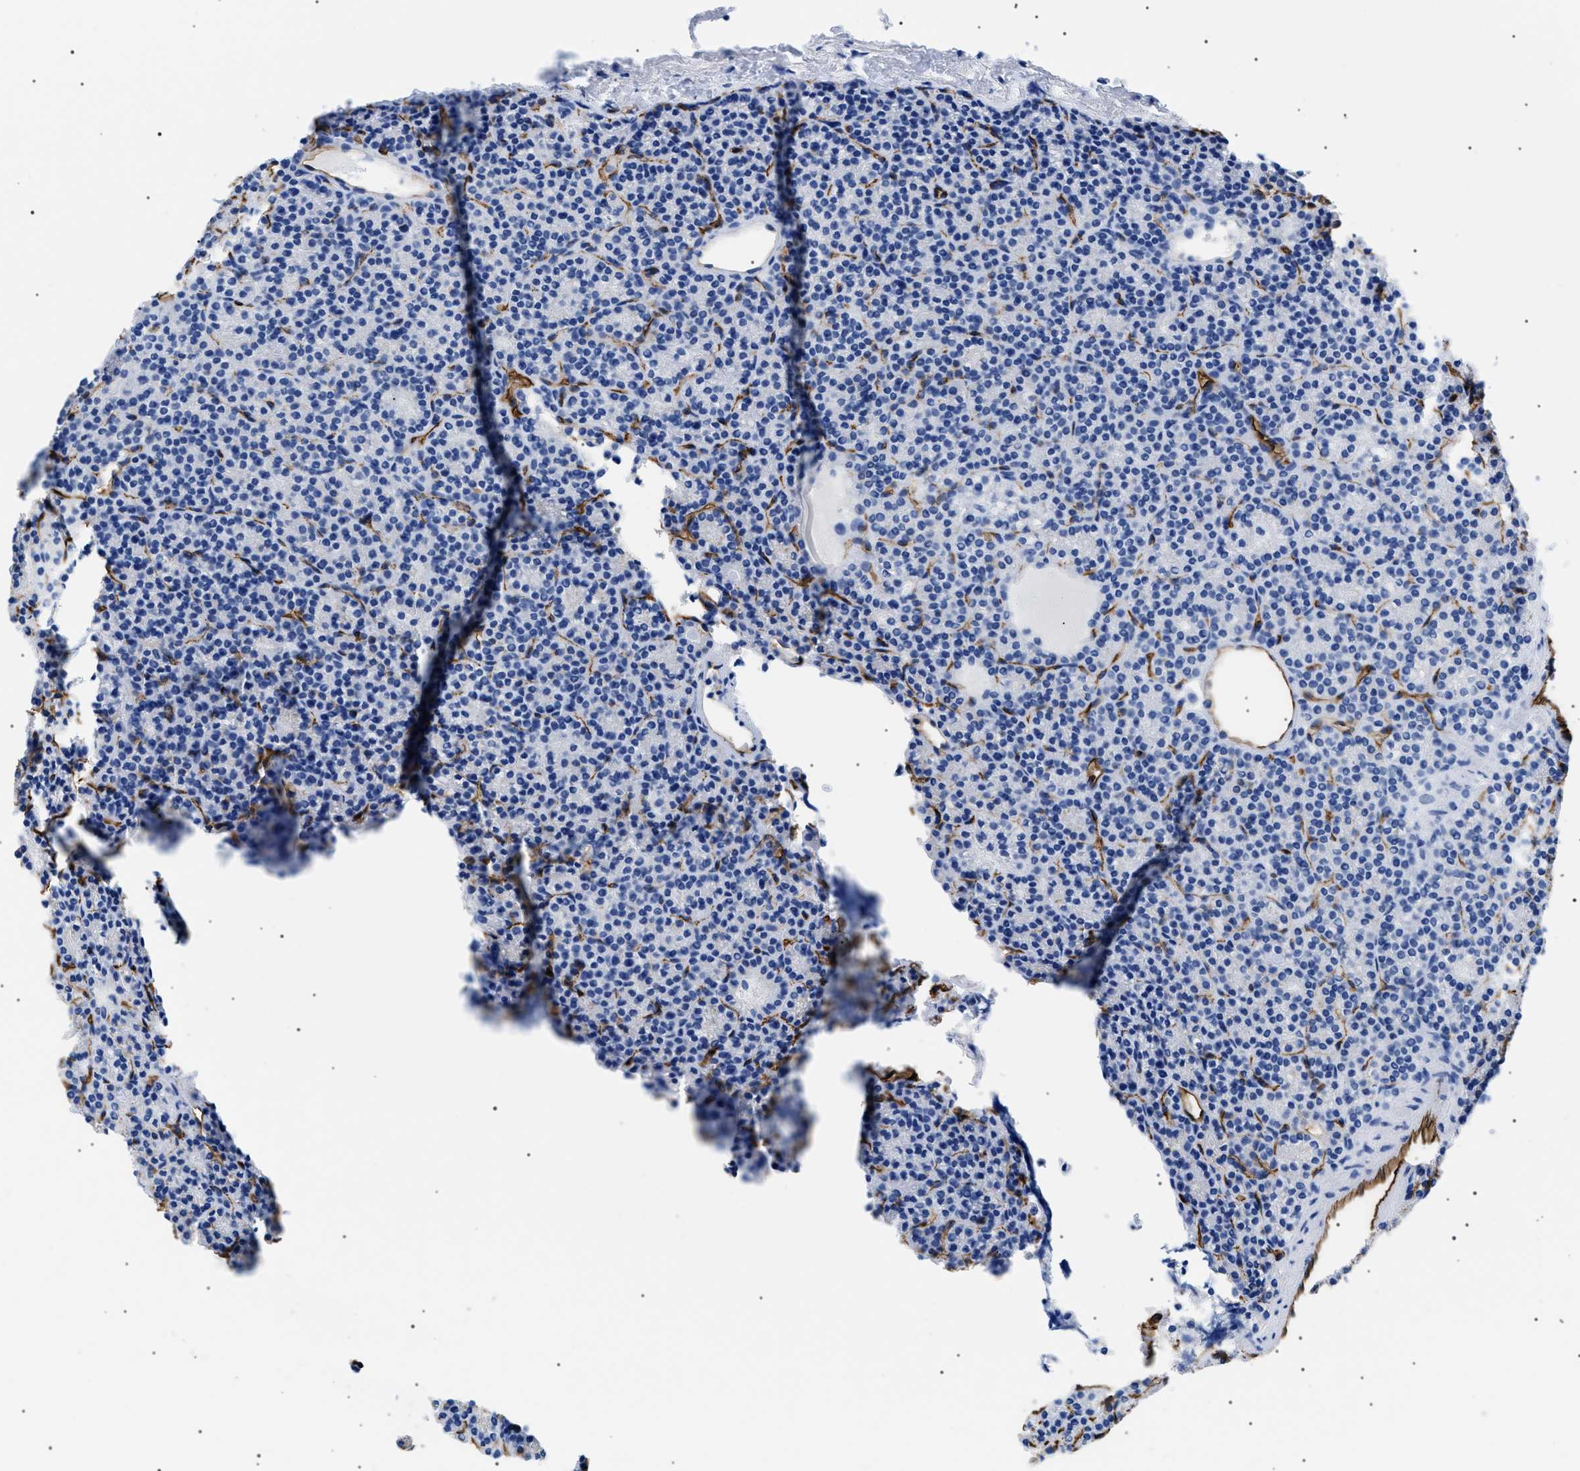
{"staining": {"intensity": "negative", "quantity": "none", "location": "none"}, "tissue": "parathyroid gland", "cell_type": "Glandular cells", "image_type": "normal", "snomed": [{"axis": "morphology", "description": "Normal tissue, NOS"}, {"axis": "morphology", "description": "Adenoma, NOS"}, {"axis": "topography", "description": "Parathyroid gland"}], "caption": "An image of human parathyroid gland is negative for staining in glandular cells. (DAB (3,3'-diaminobenzidine) immunohistochemistry (IHC), high magnification).", "gene": "PODXL", "patient": {"sex": "female", "age": 64}}